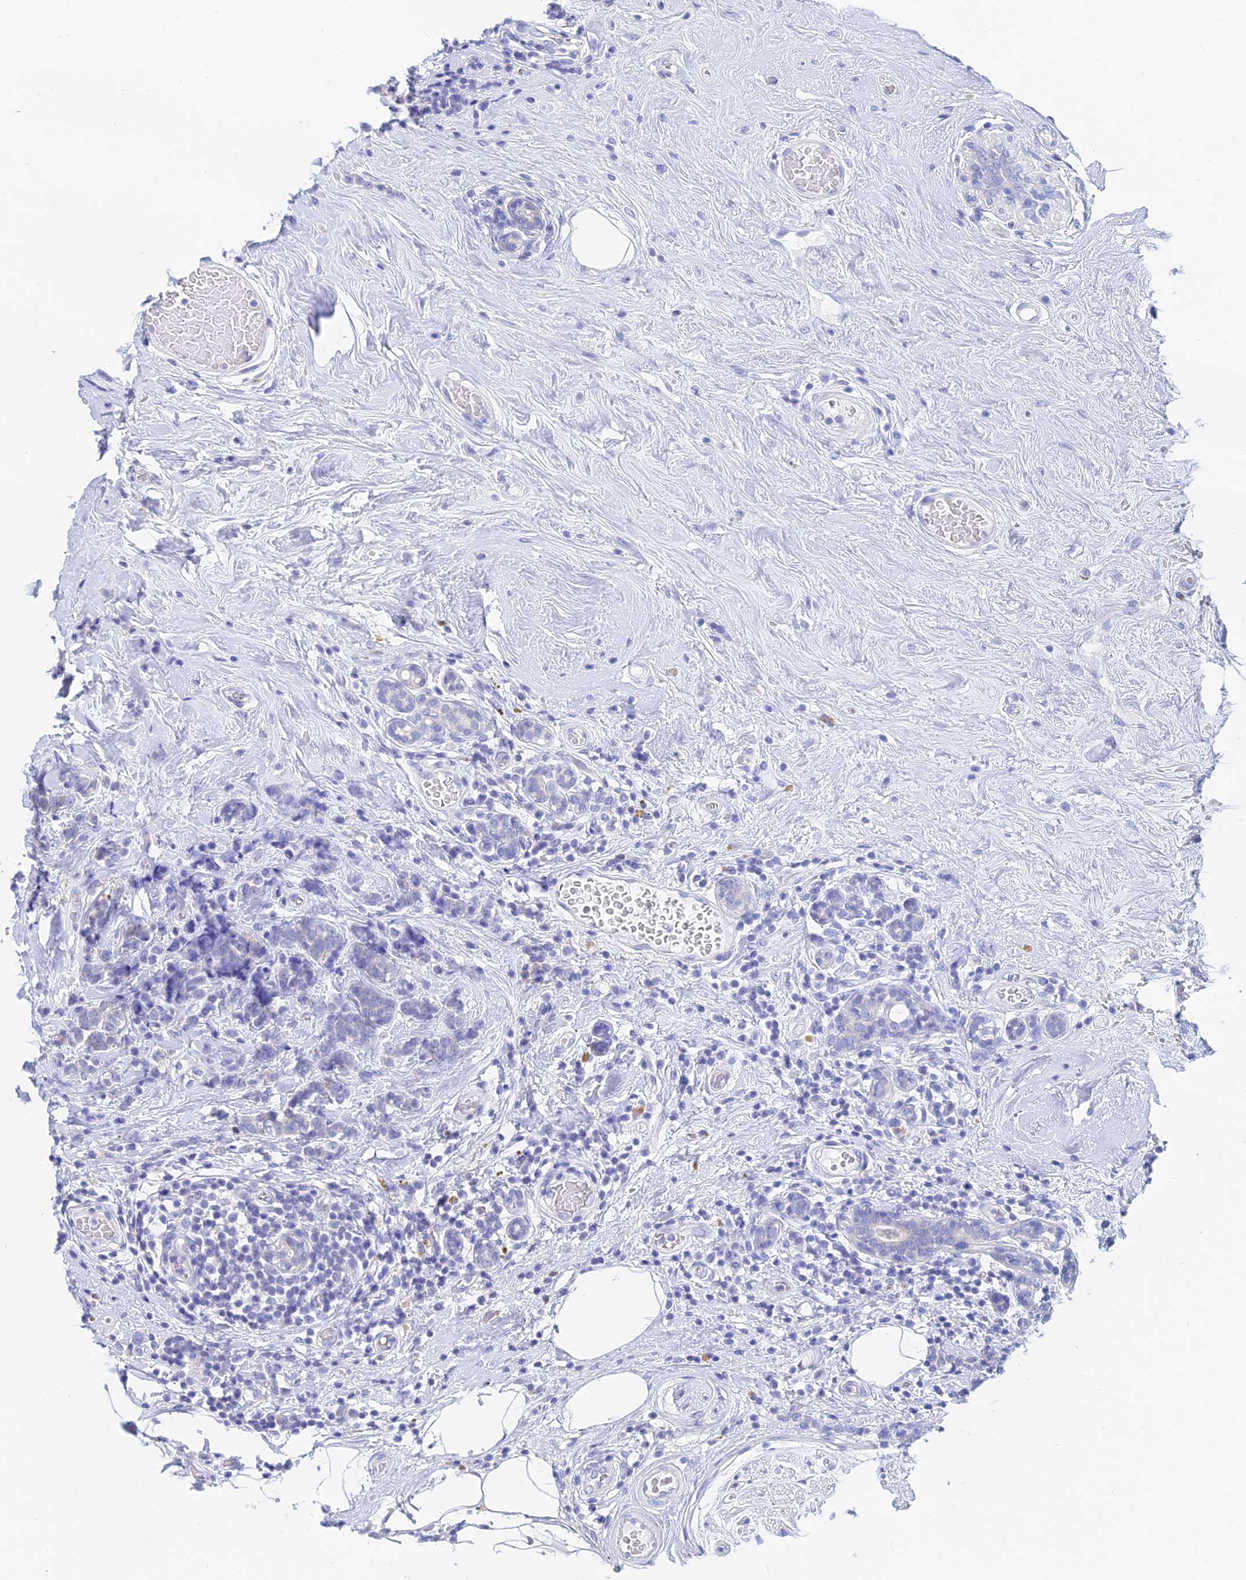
{"staining": {"intensity": "weak", "quantity": "<25%", "location": "cytoplasmic/membranous"}, "tissue": "breast cancer", "cell_type": "Tumor cells", "image_type": "cancer", "snomed": [{"axis": "morphology", "description": "Lobular carcinoma"}, {"axis": "topography", "description": "Breast"}], "caption": "The photomicrograph reveals no significant expression in tumor cells of lobular carcinoma (breast). (DAB immunohistochemistry (IHC) with hematoxylin counter stain).", "gene": "B3GALT4", "patient": {"sex": "female", "age": 58}}